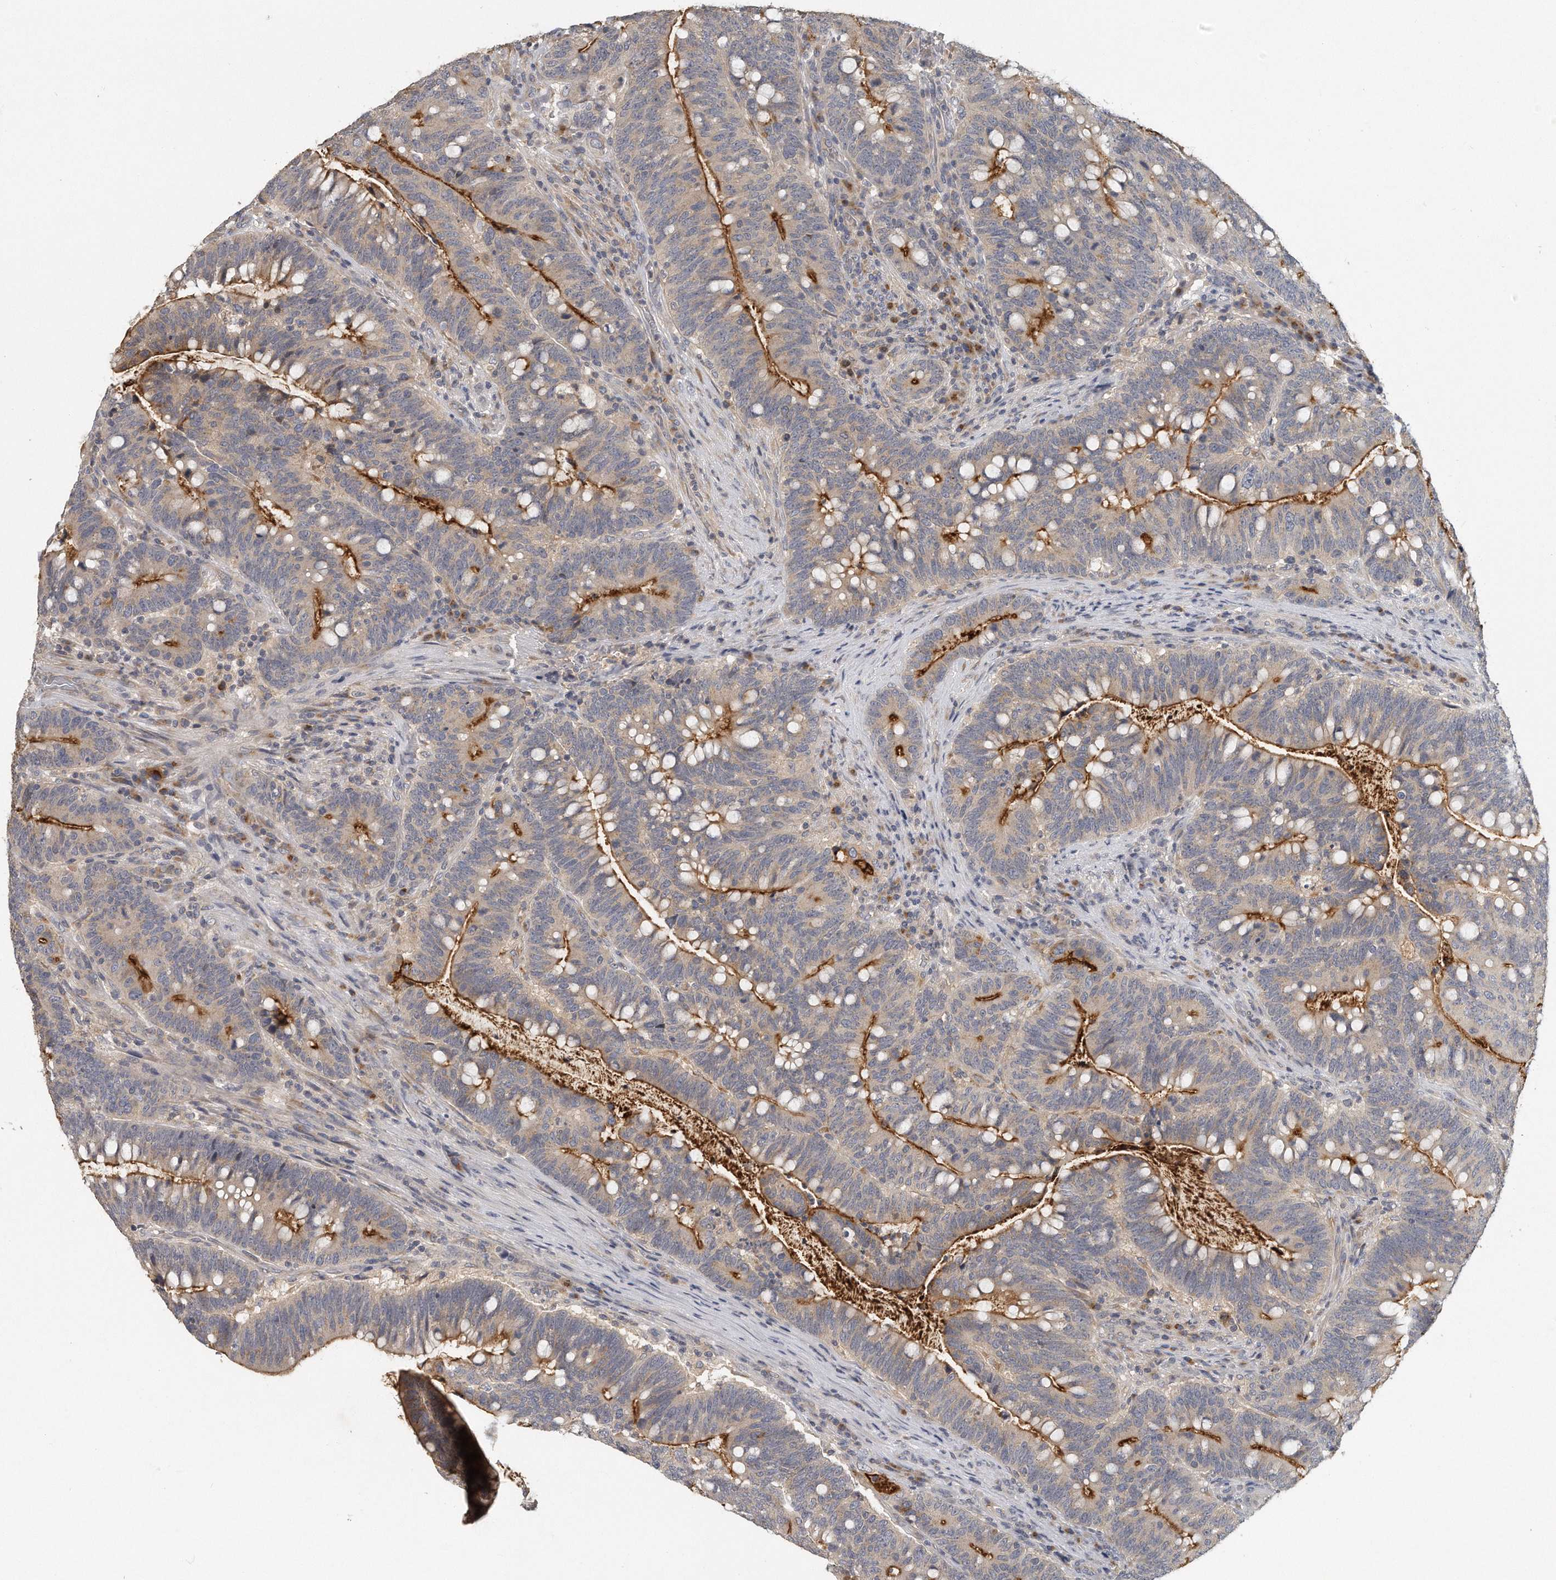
{"staining": {"intensity": "moderate", "quantity": "25%-75%", "location": "cytoplasmic/membranous"}, "tissue": "colorectal cancer", "cell_type": "Tumor cells", "image_type": "cancer", "snomed": [{"axis": "morphology", "description": "Adenocarcinoma, NOS"}, {"axis": "topography", "description": "Colon"}], "caption": "Protein expression analysis of colorectal cancer shows moderate cytoplasmic/membranous positivity in about 25%-75% of tumor cells.", "gene": "TRAPPC14", "patient": {"sex": "female", "age": 66}}